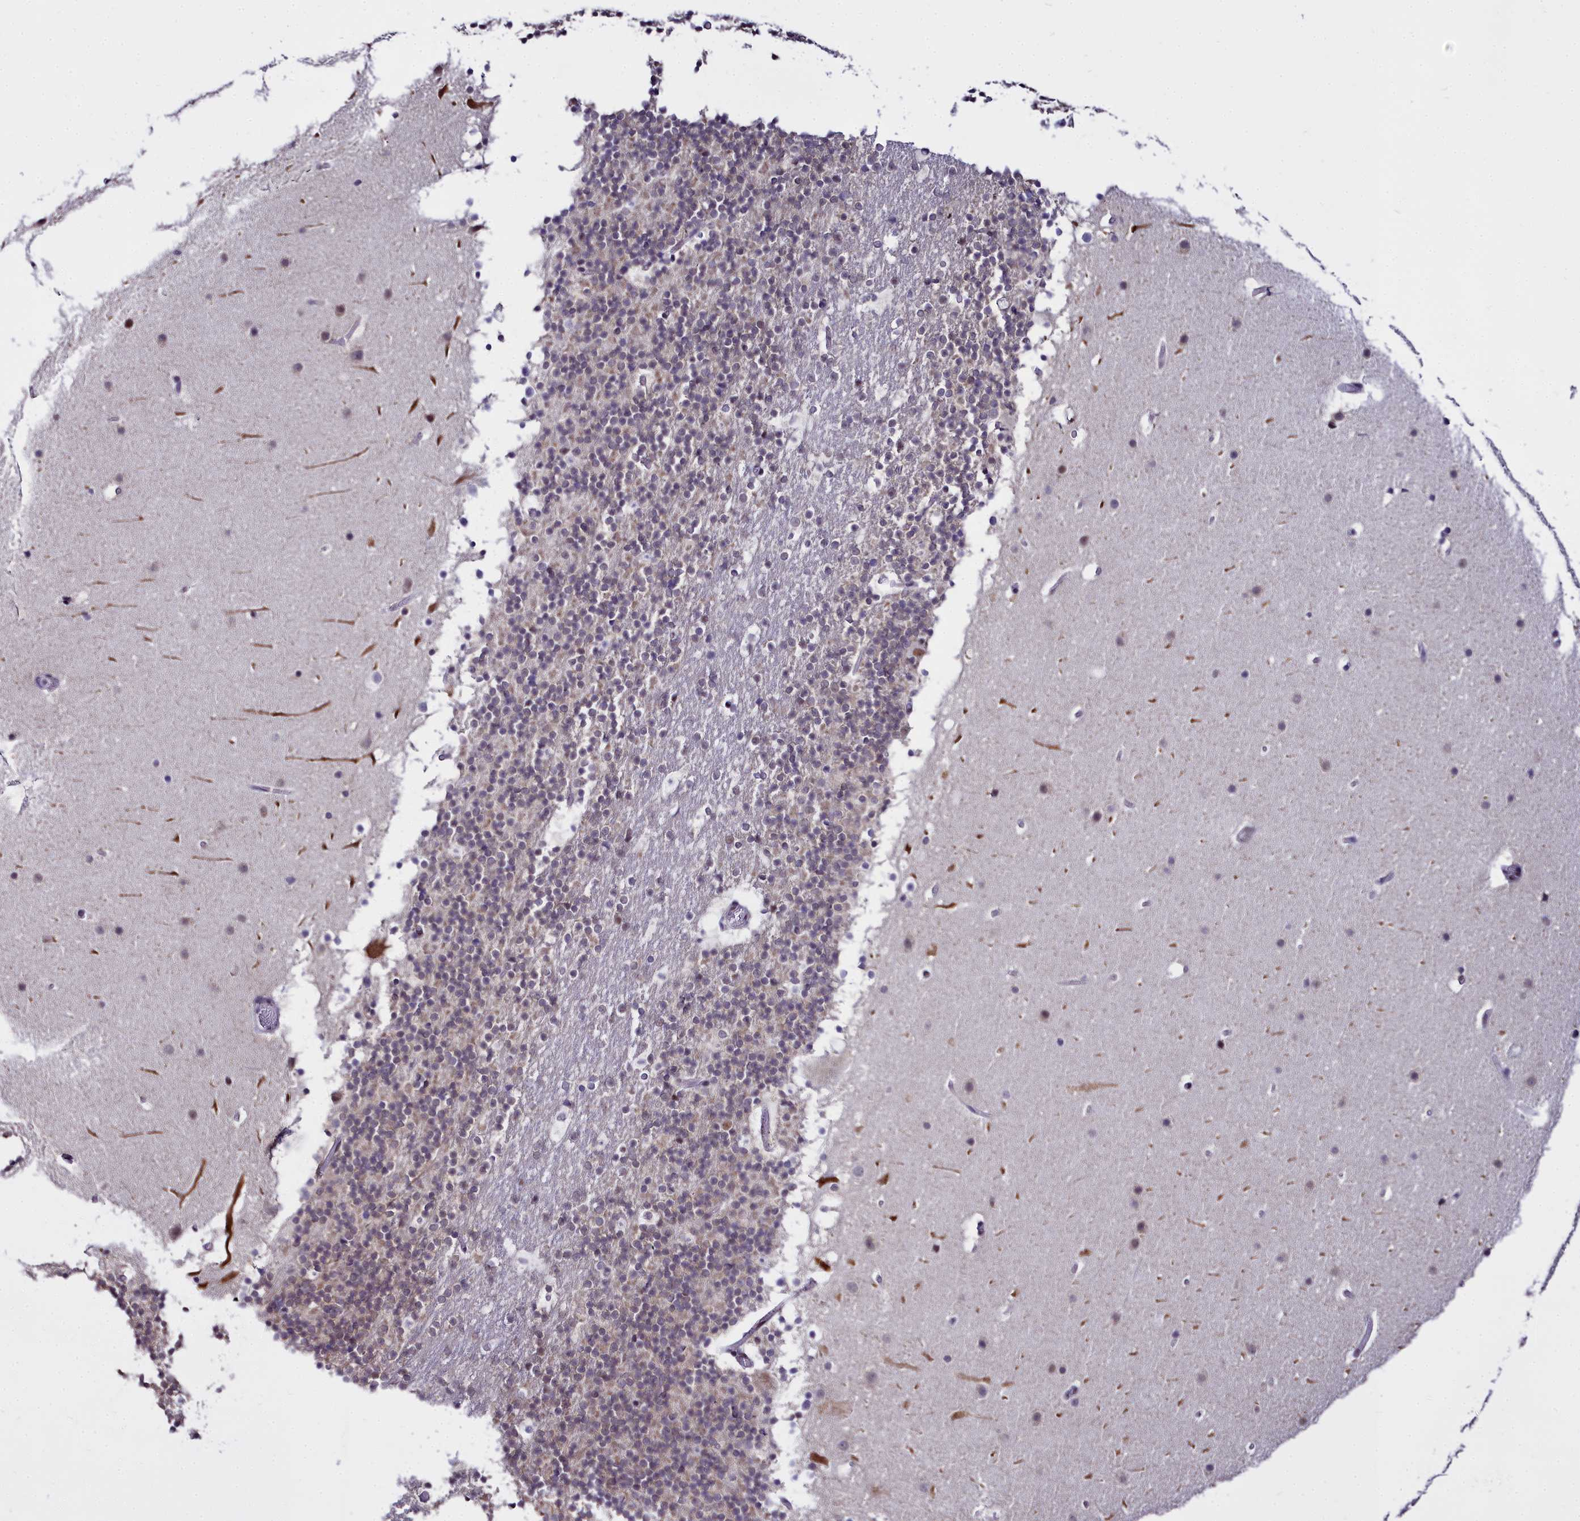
{"staining": {"intensity": "negative", "quantity": "none", "location": "none"}, "tissue": "cerebellum", "cell_type": "Cells in granular layer", "image_type": "normal", "snomed": [{"axis": "morphology", "description": "Normal tissue, NOS"}, {"axis": "topography", "description": "Cerebellum"}], "caption": "IHC of benign cerebellum shows no positivity in cells in granular layer. (DAB IHC with hematoxylin counter stain).", "gene": "RBM12", "patient": {"sex": "male", "age": 57}}